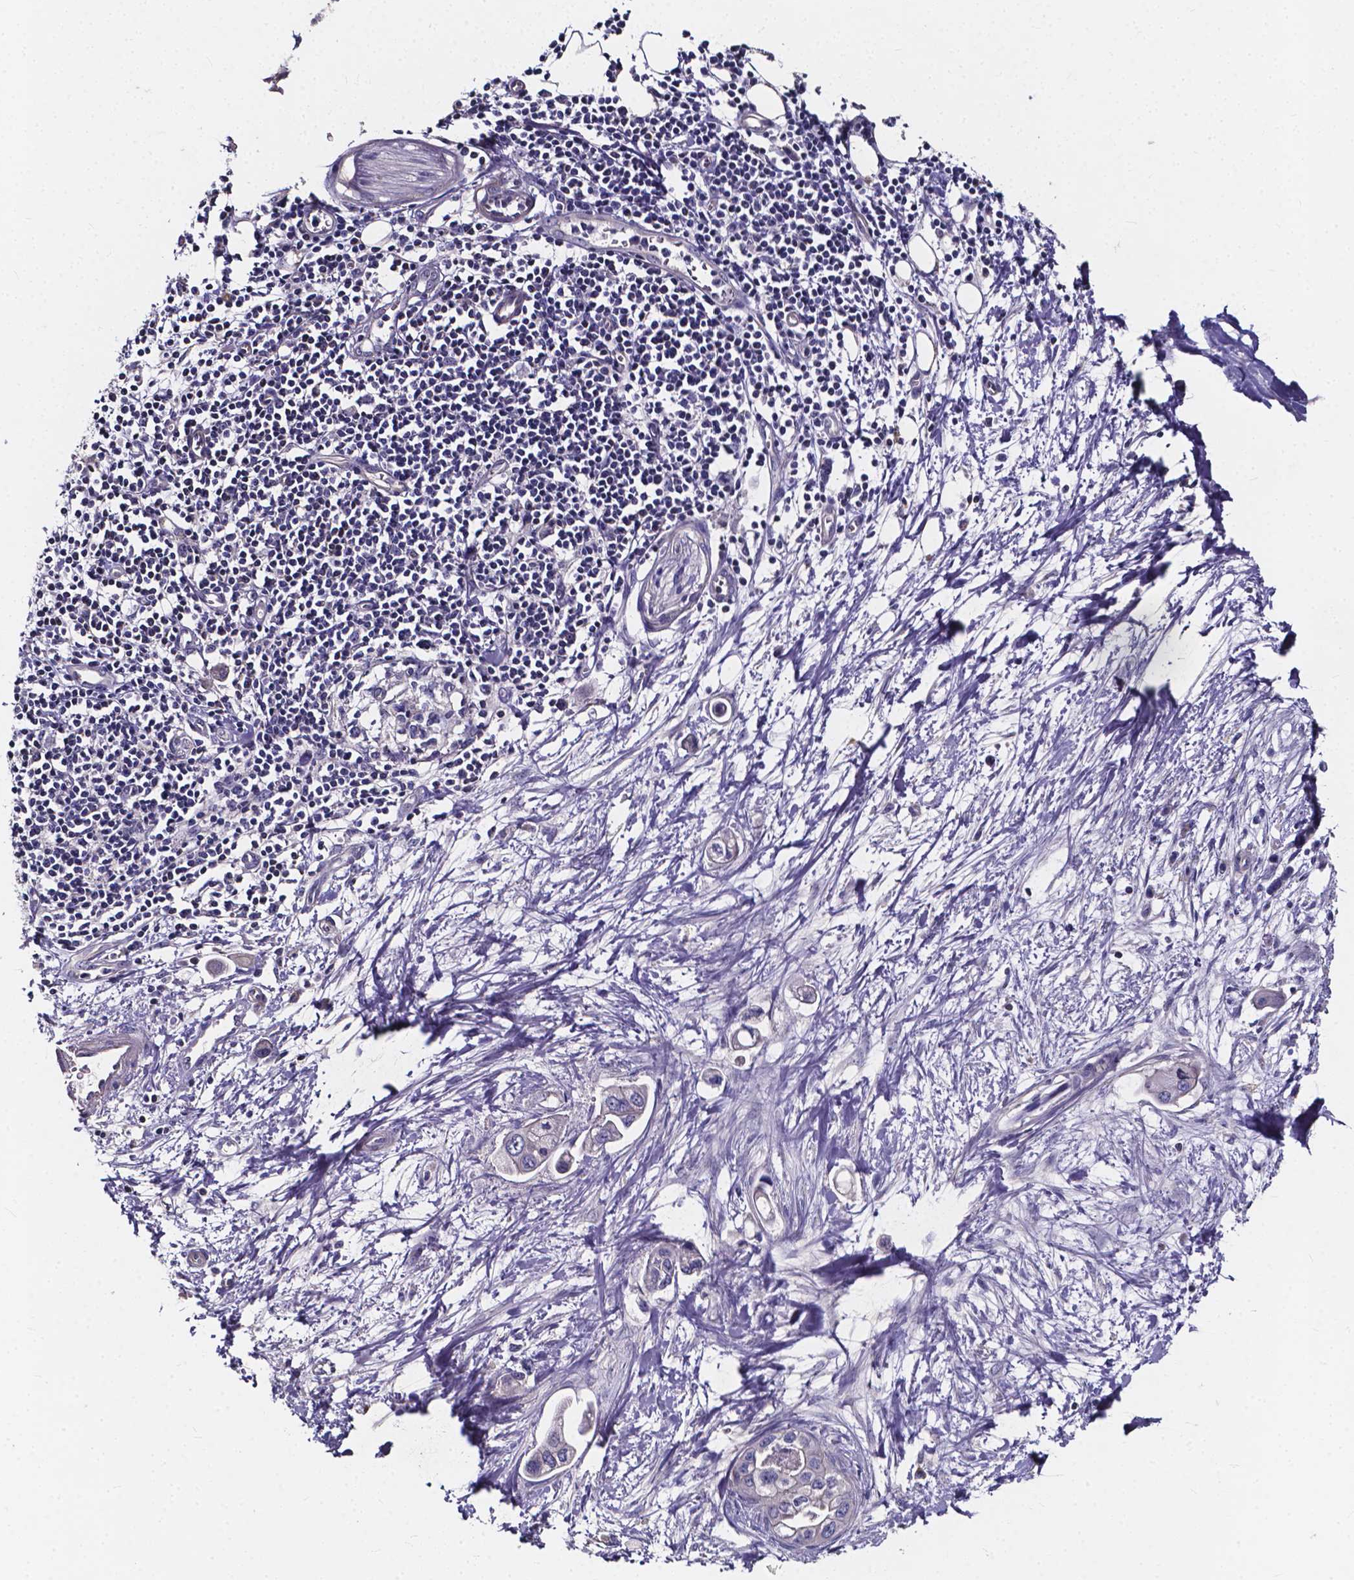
{"staining": {"intensity": "negative", "quantity": "none", "location": "none"}, "tissue": "pancreatic cancer", "cell_type": "Tumor cells", "image_type": "cancer", "snomed": [{"axis": "morphology", "description": "Adenocarcinoma, NOS"}, {"axis": "topography", "description": "Pancreas"}], "caption": "IHC micrograph of neoplastic tissue: human adenocarcinoma (pancreatic) stained with DAB (3,3'-diaminobenzidine) reveals no significant protein expression in tumor cells.", "gene": "THEMIS", "patient": {"sex": "male", "age": 60}}